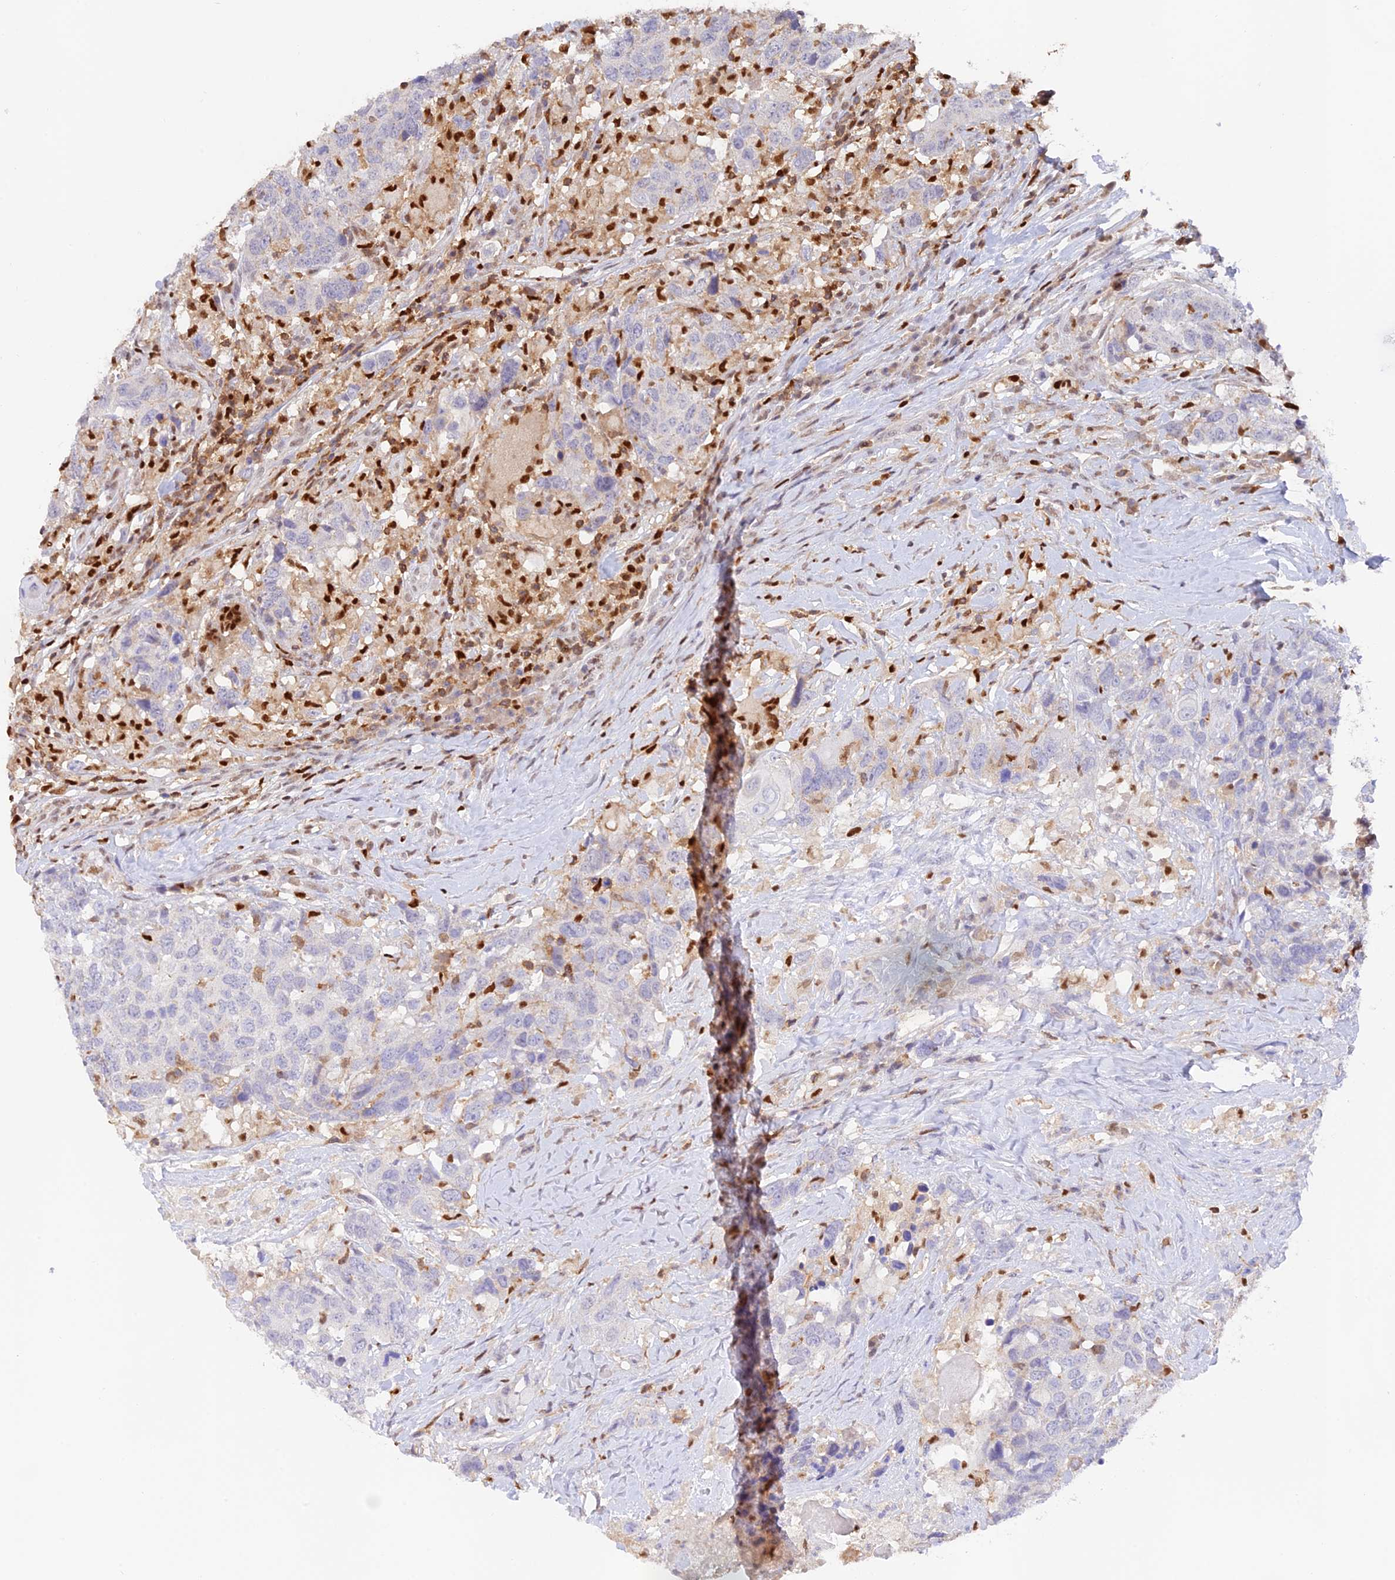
{"staining": {"intensity": "negative", "quantity": "none", "location": "none"}, "tissue": "head and neck cancer", "cell_type": "Tumor cells", "image_type": "cancer", "snomed": [{"axis": "morphology", "description": "Squamous cell carcinoma, NOS"}, {"axis": "topography", "description": "Head-Neck"}], "caption": "The immunohistochemistry (IHC) image has no significant positivity in tumor cells of head and neck squamous cell carcinoma tissue.", "gene": "DENND1C", "patient": {"sex": "male", "age": 66}}